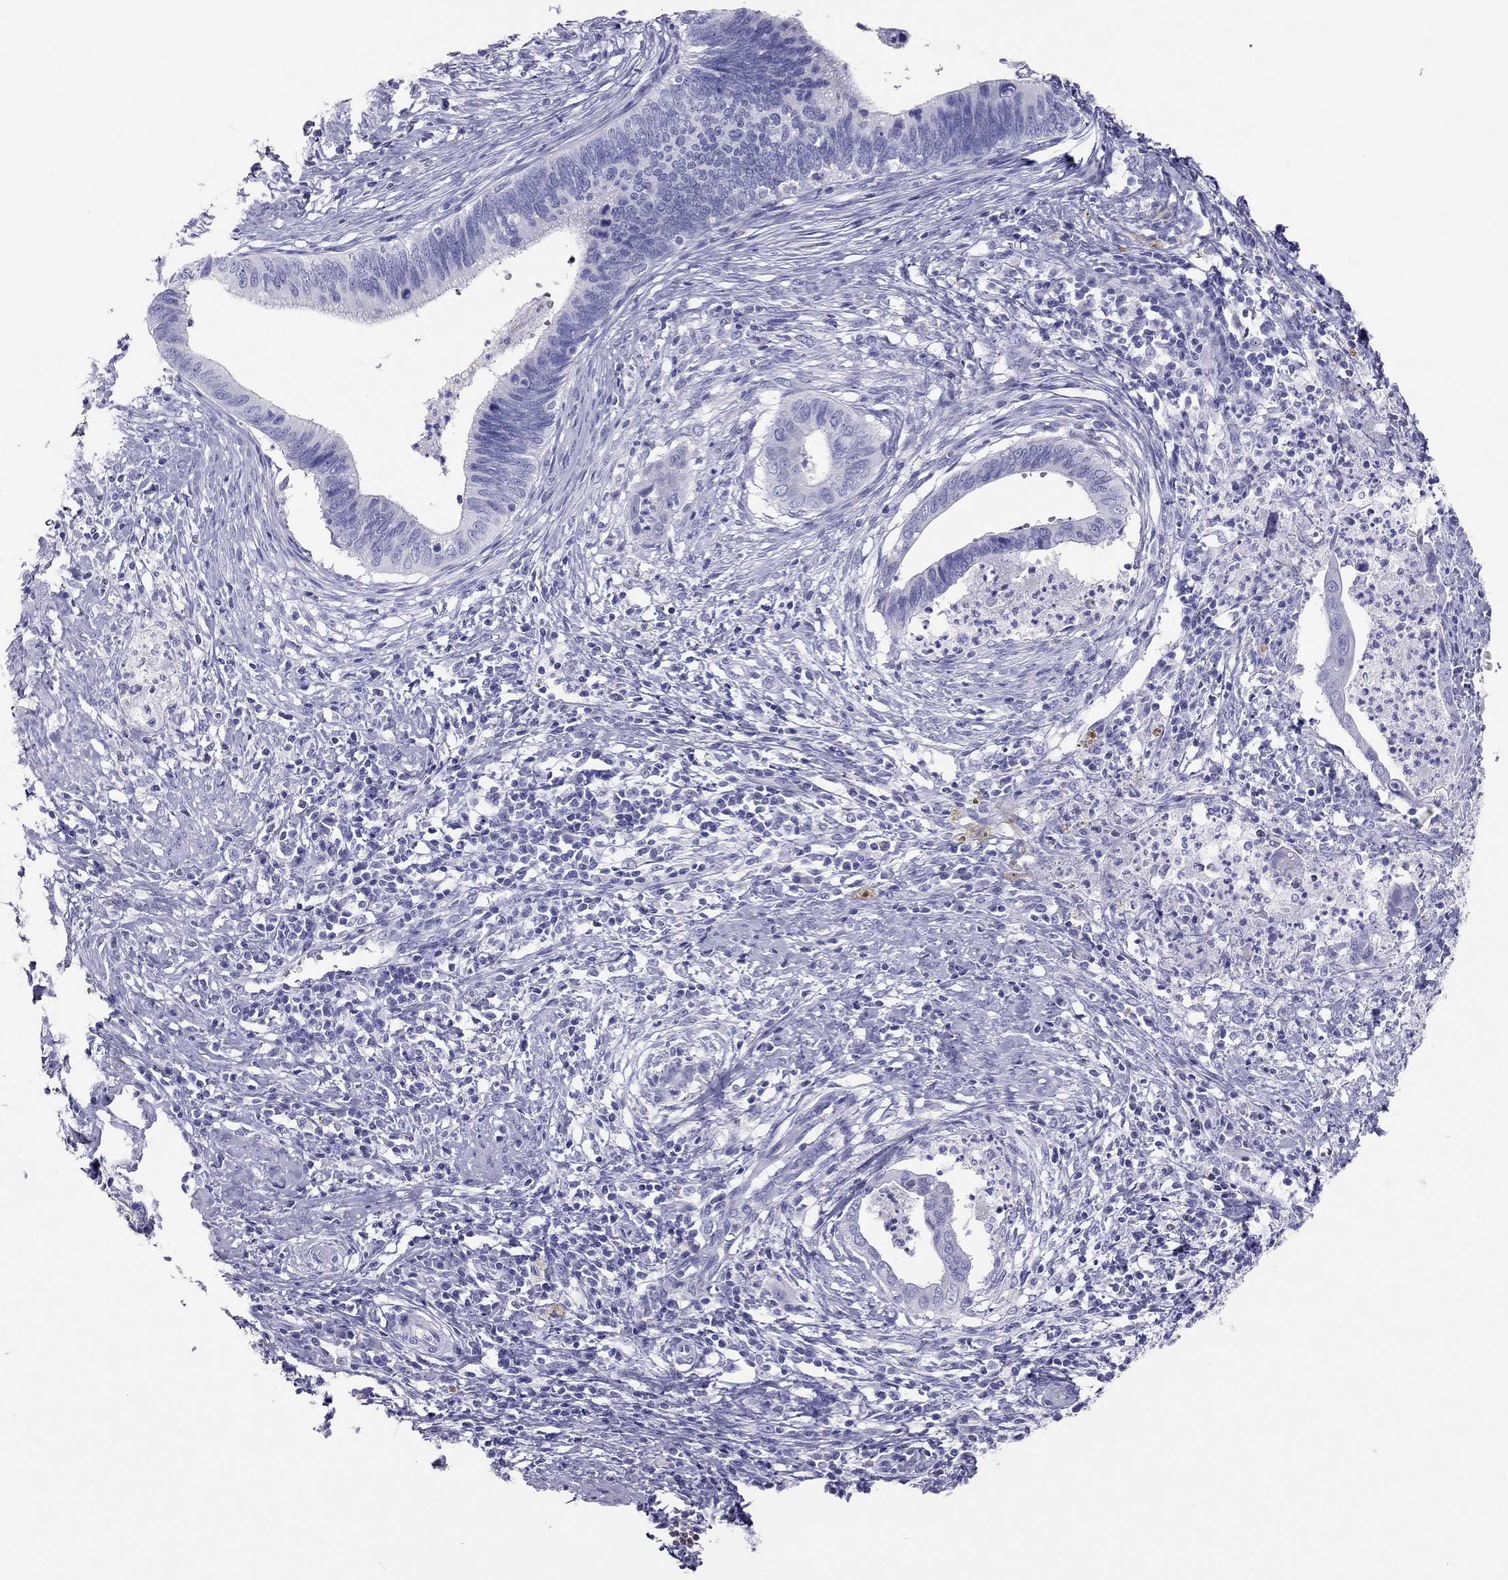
{"staining": {"intensity": "negative", "quantity": "none", "location": "none"}, "tissue": "cervical cancer", "cell_type": "Tumor cells", "image_type": "cancer", "snomed": [{"axis": "morphology", "description": "Adenocarcinoma, NOS"}, {"axis": "topography", "description": "Cervix"}], "caption": "Immunohistochemistry (IHC) image of neoplastic tissue: human cervical cancer (adenocarcinoma) stained with DAB (3,3'-diaminobenzidine) exhibits no significant protein positivity in tumor cells. Brightfield microscopy of IHC stained with DAB (brown) and hematoxylin (blue), captured at high magnification.", "gene": "TSHB", "patient": {"sex": "female", "age": 42}}